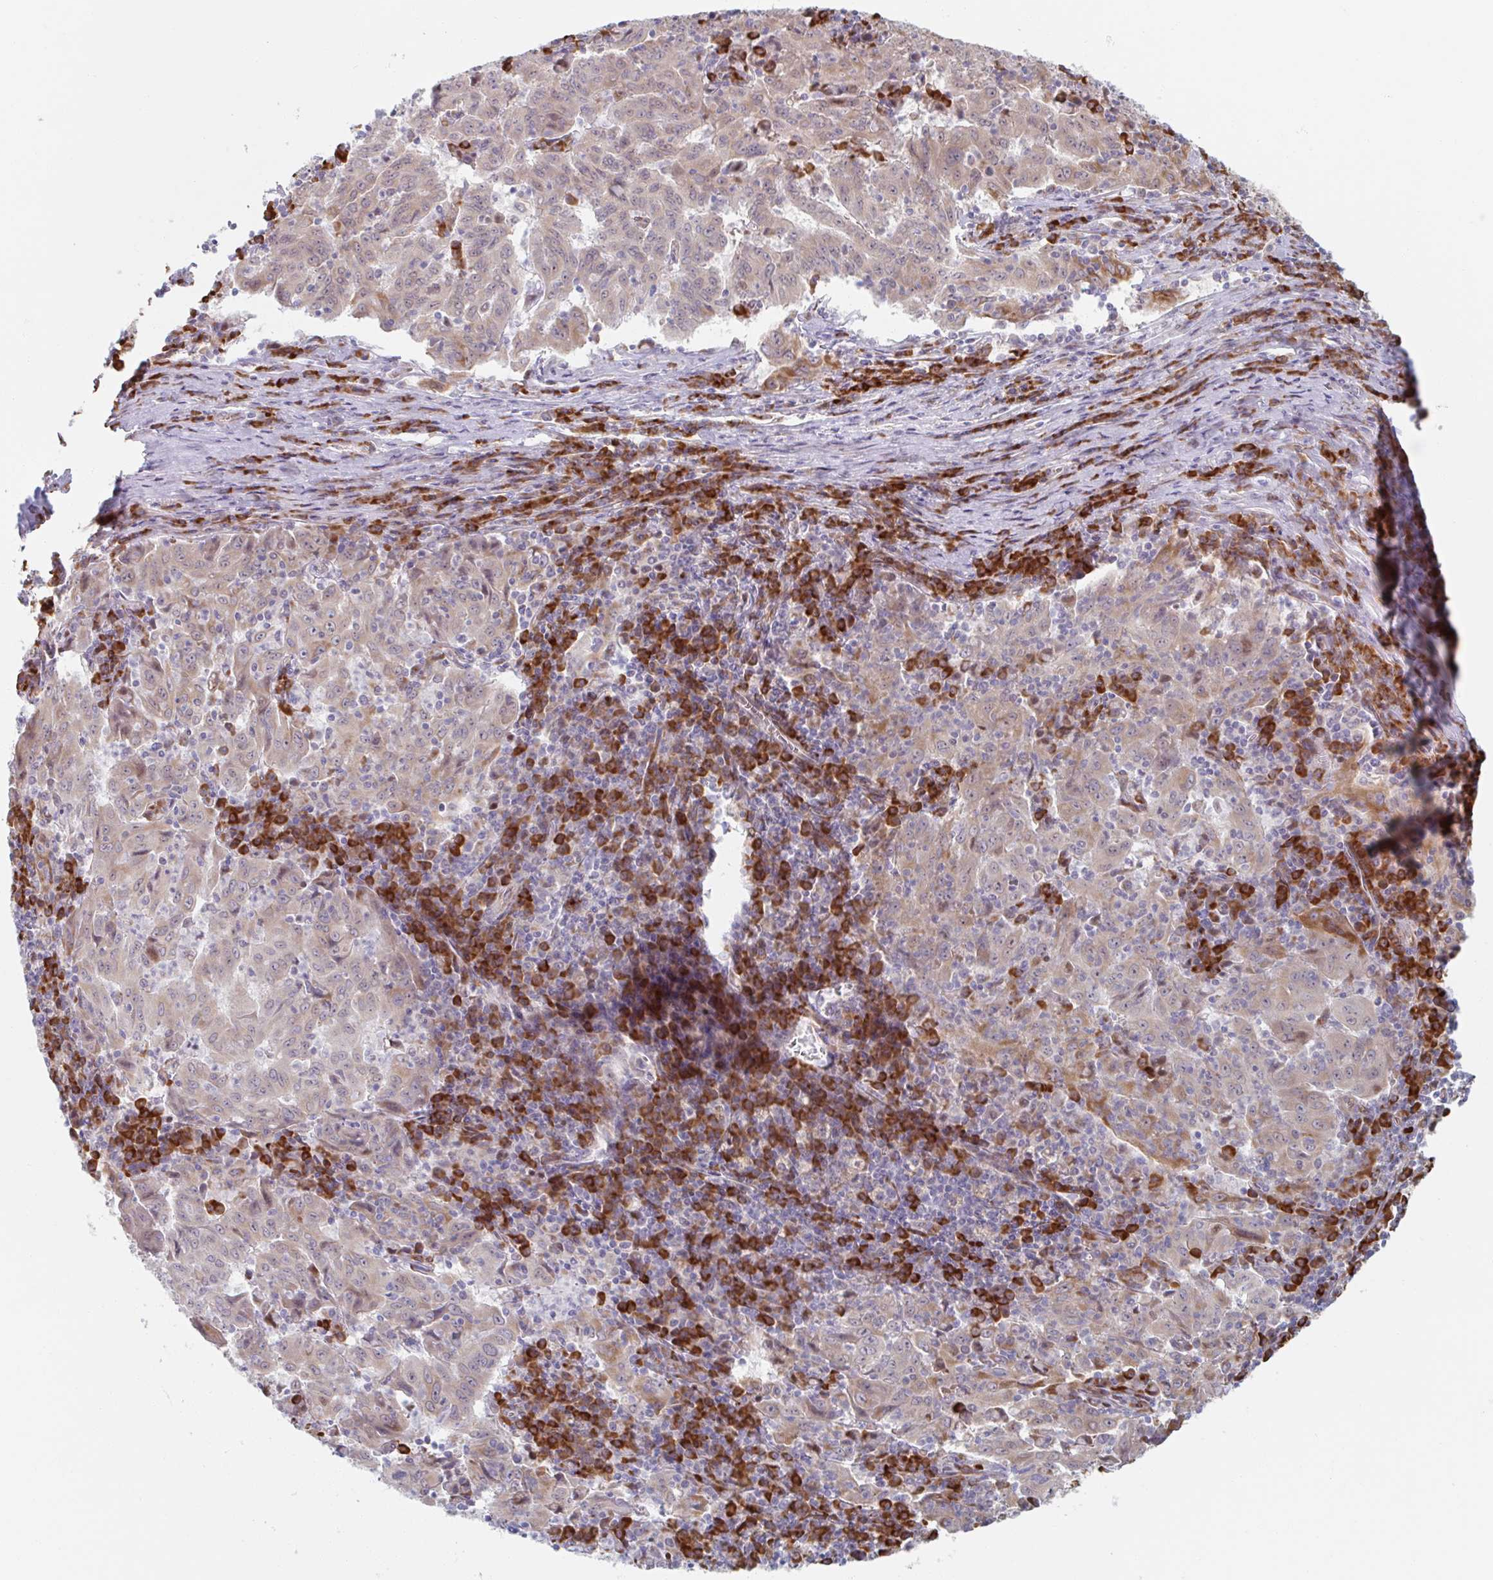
{"staining": {"intensity": "weak", "quantity": ">75%", "location": "cytoplasmic/membranous"}, "tissue": "pancreatic cancer", "cell_type": "Tumor cells", "image_type": "cancer", "snomed": [{"axis": "morphology", "description": "Adenocarcinoma, NOS"}, {"axis": "topography", "description": "Pancreas"}], "caption": "Pancreatic cancer was stained to show a protein in brown. There is low levels of weak cytoplasmic/membranous positivity in approximately >75% of tumor cells. Nuclei are stained in blue.", "gene": "TRAPPC10", "patient": {"sex": "male", "age": 63}}